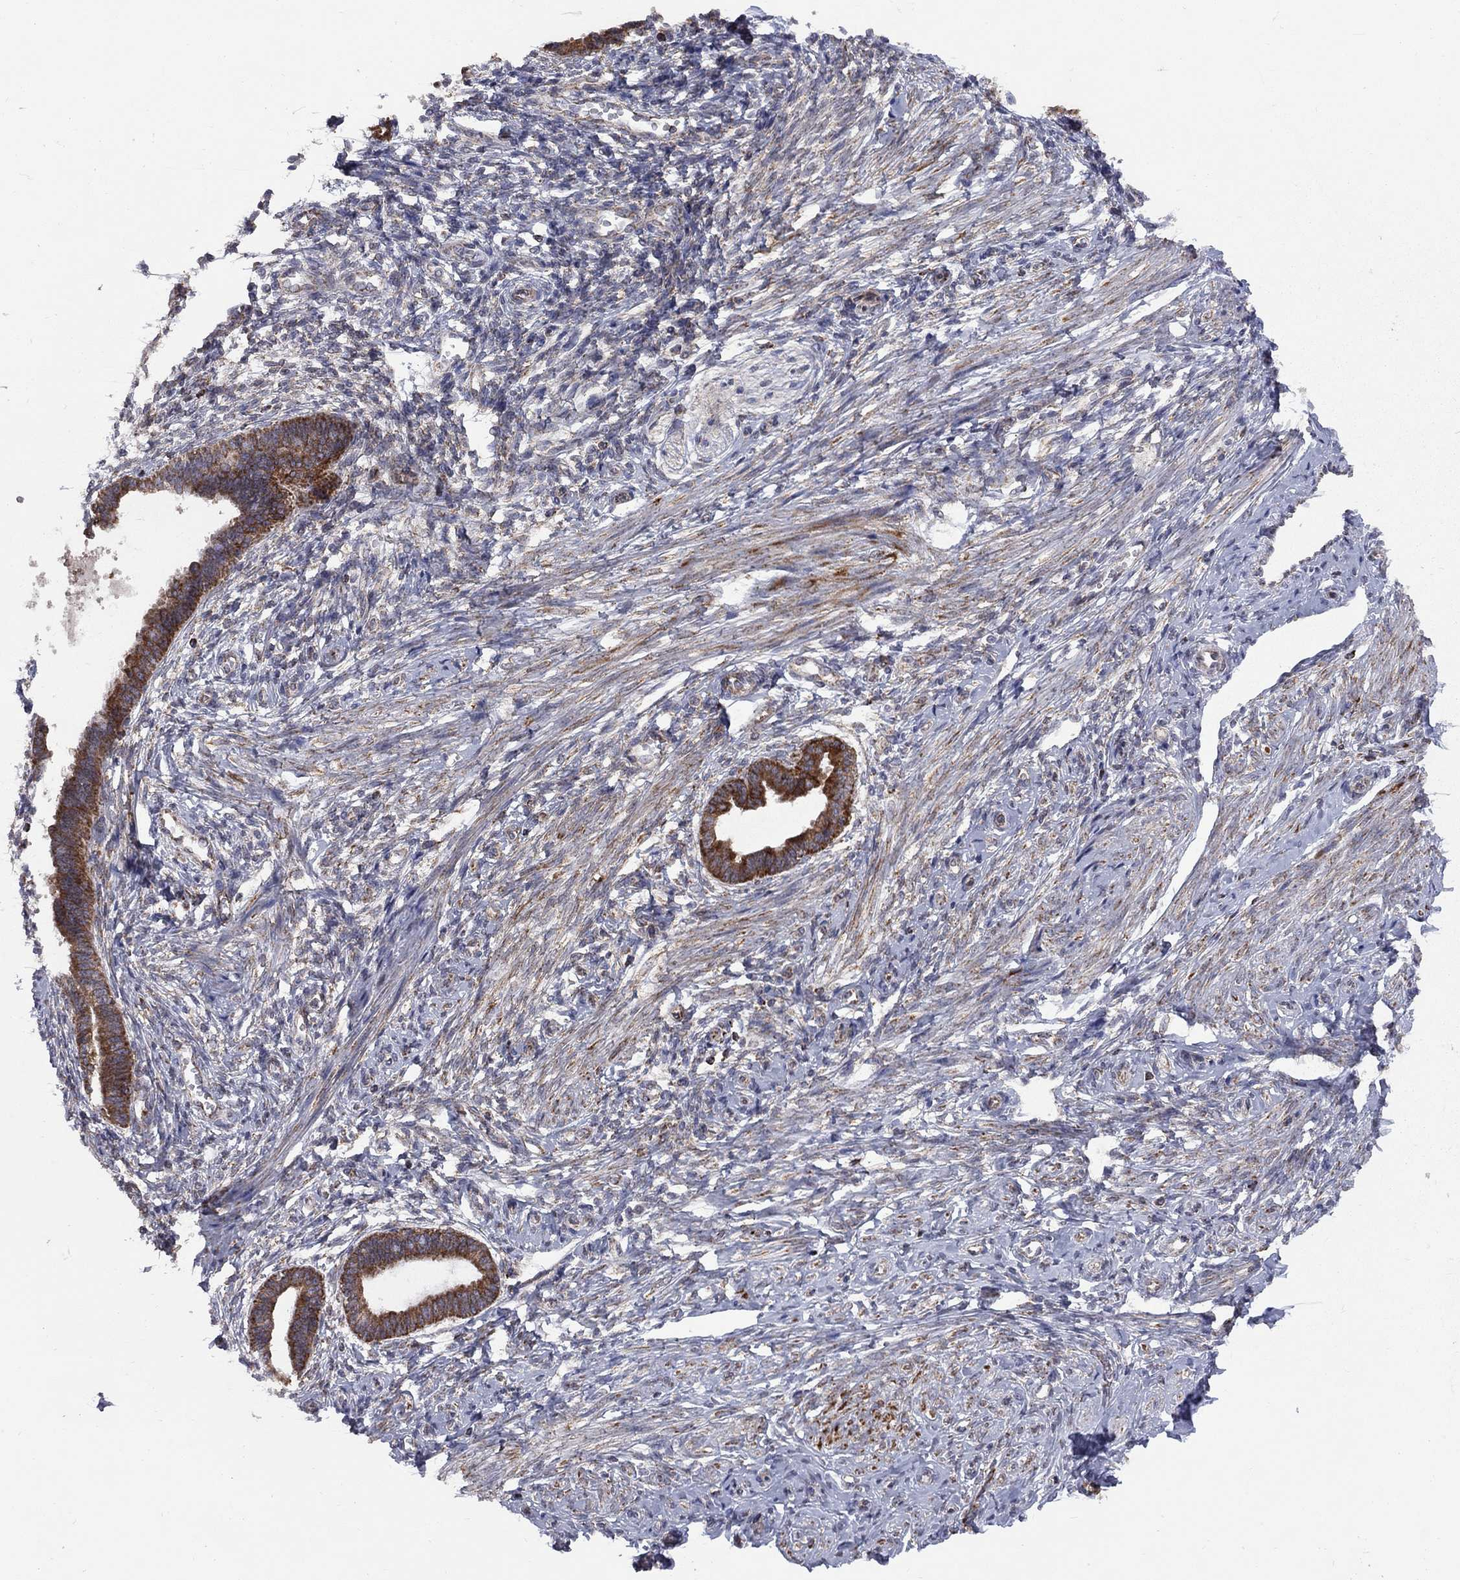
{"staining": {"intensity": "moderate", "quantity": "<25%", "location": "cytoplasmic/membranous"}, "tissue": "endometrium", "cell_type": "Cells in endometrial stroma", "image_type": "normal", "snomed": [{"axis": "morphology", "description": "Normal tissue, NOS"}, {"axis": "topography", "description": "Cervix"}, {"axis": "topography", "description": "Endometrium"}], "caption": "Moderate cytoplasmic/membranous staining for a protein is identified in approximately <25% of cells in endometrial stroma of normal endometrium using IHC.", "gene": "CLPTM1", "patient": {"sex": "female", "age": 37}}